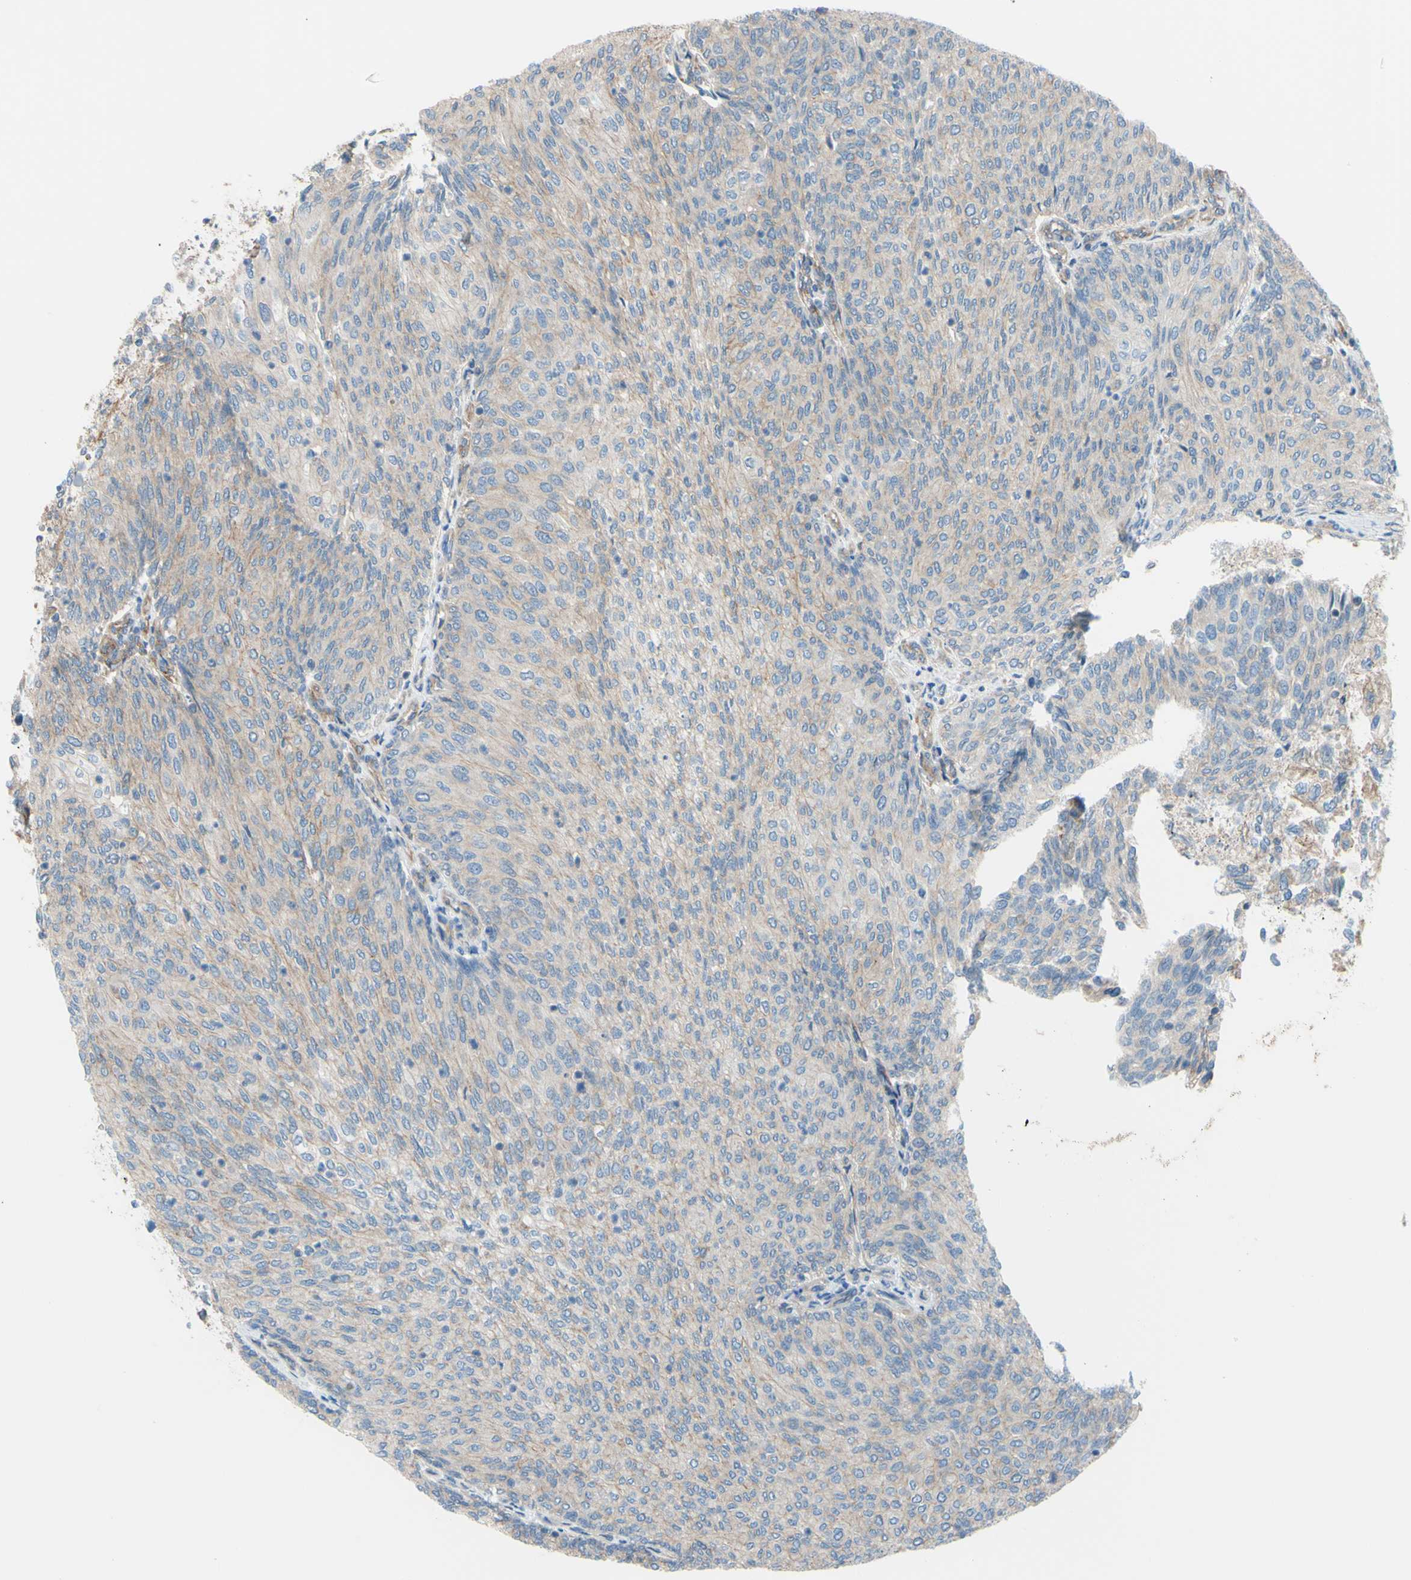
{"staining": {"intensity": "negative", "quantity": "none", "location": "none"}, "tissue": "urothelial cancer", "cell_type": "Tumor cells", "image_type": "cancer", "snomed": [{"axis": "morphology", "description": "Urothelial carcinoma, Low grade"}, {"axis": "topography", "description": "Urinary bladder"}], "caption": "DAB (3,3'-diaminobenzidine) immunohistochemical staining of urothelial cancer reveals no significant staining in tumor cells.", "gene": "ADD1", "patient": {"sex": "female", "age": 79}}